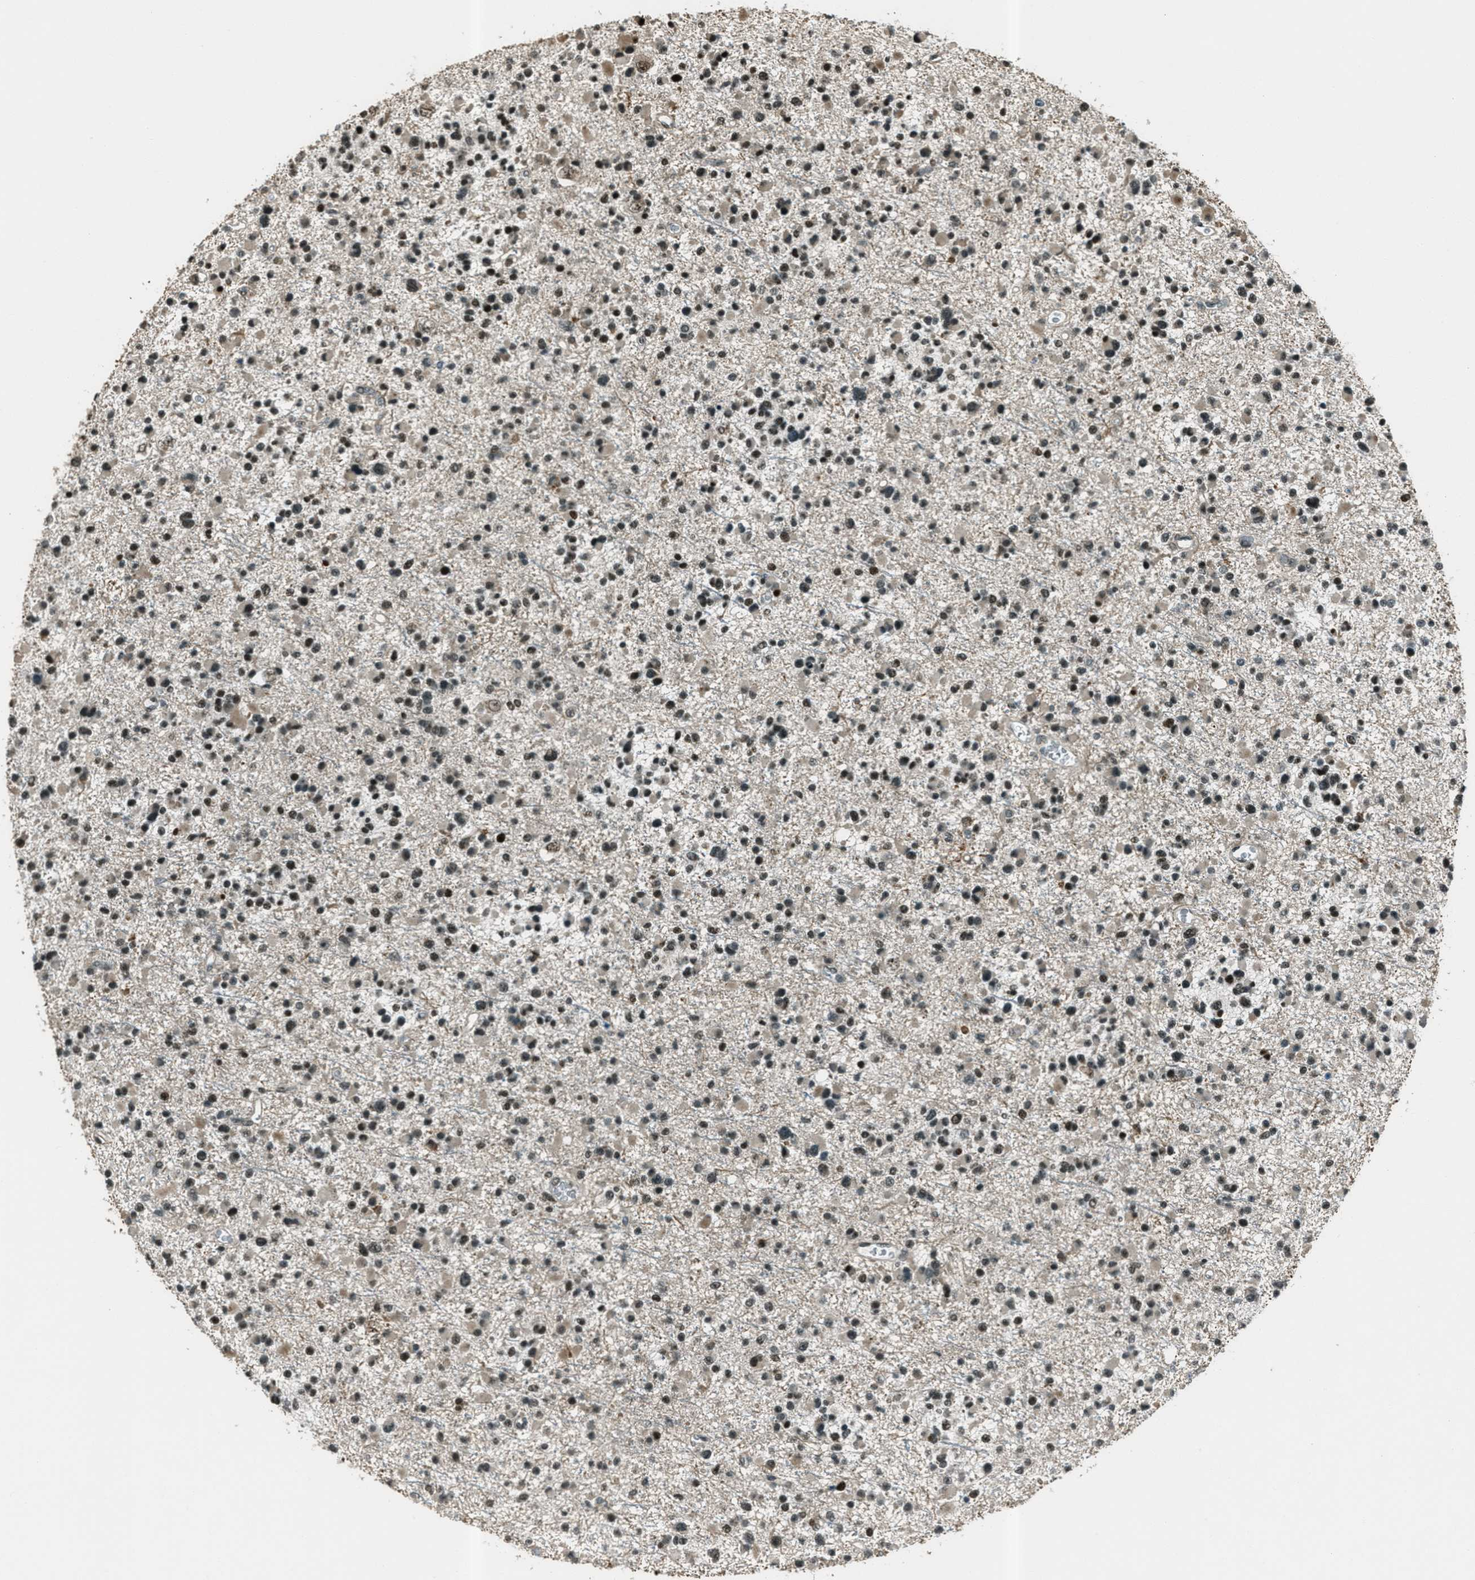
{"staining": {"intensity": "moderate", "quantity": ">75%", "location": "nuclear"}, "tissue": "glioma", "cell_type": "Tumor cells", "image_type": "cancer", "snomed": [{"axis": "morphology", "description": "Glioma, malignant, Low grade"}, {"axis": "topography", "description": "Brain"}], "caption": "Malignant glioma (low-grade) tissue demonstrates moderate nuclear positivity in approximately >75% of tumor cells, visualized by immunohistochemistry. (IHC, brightfield microscopy, high magnification).", "gene": "TARDBP", "patient": {"sex": "female", "age": 22}}